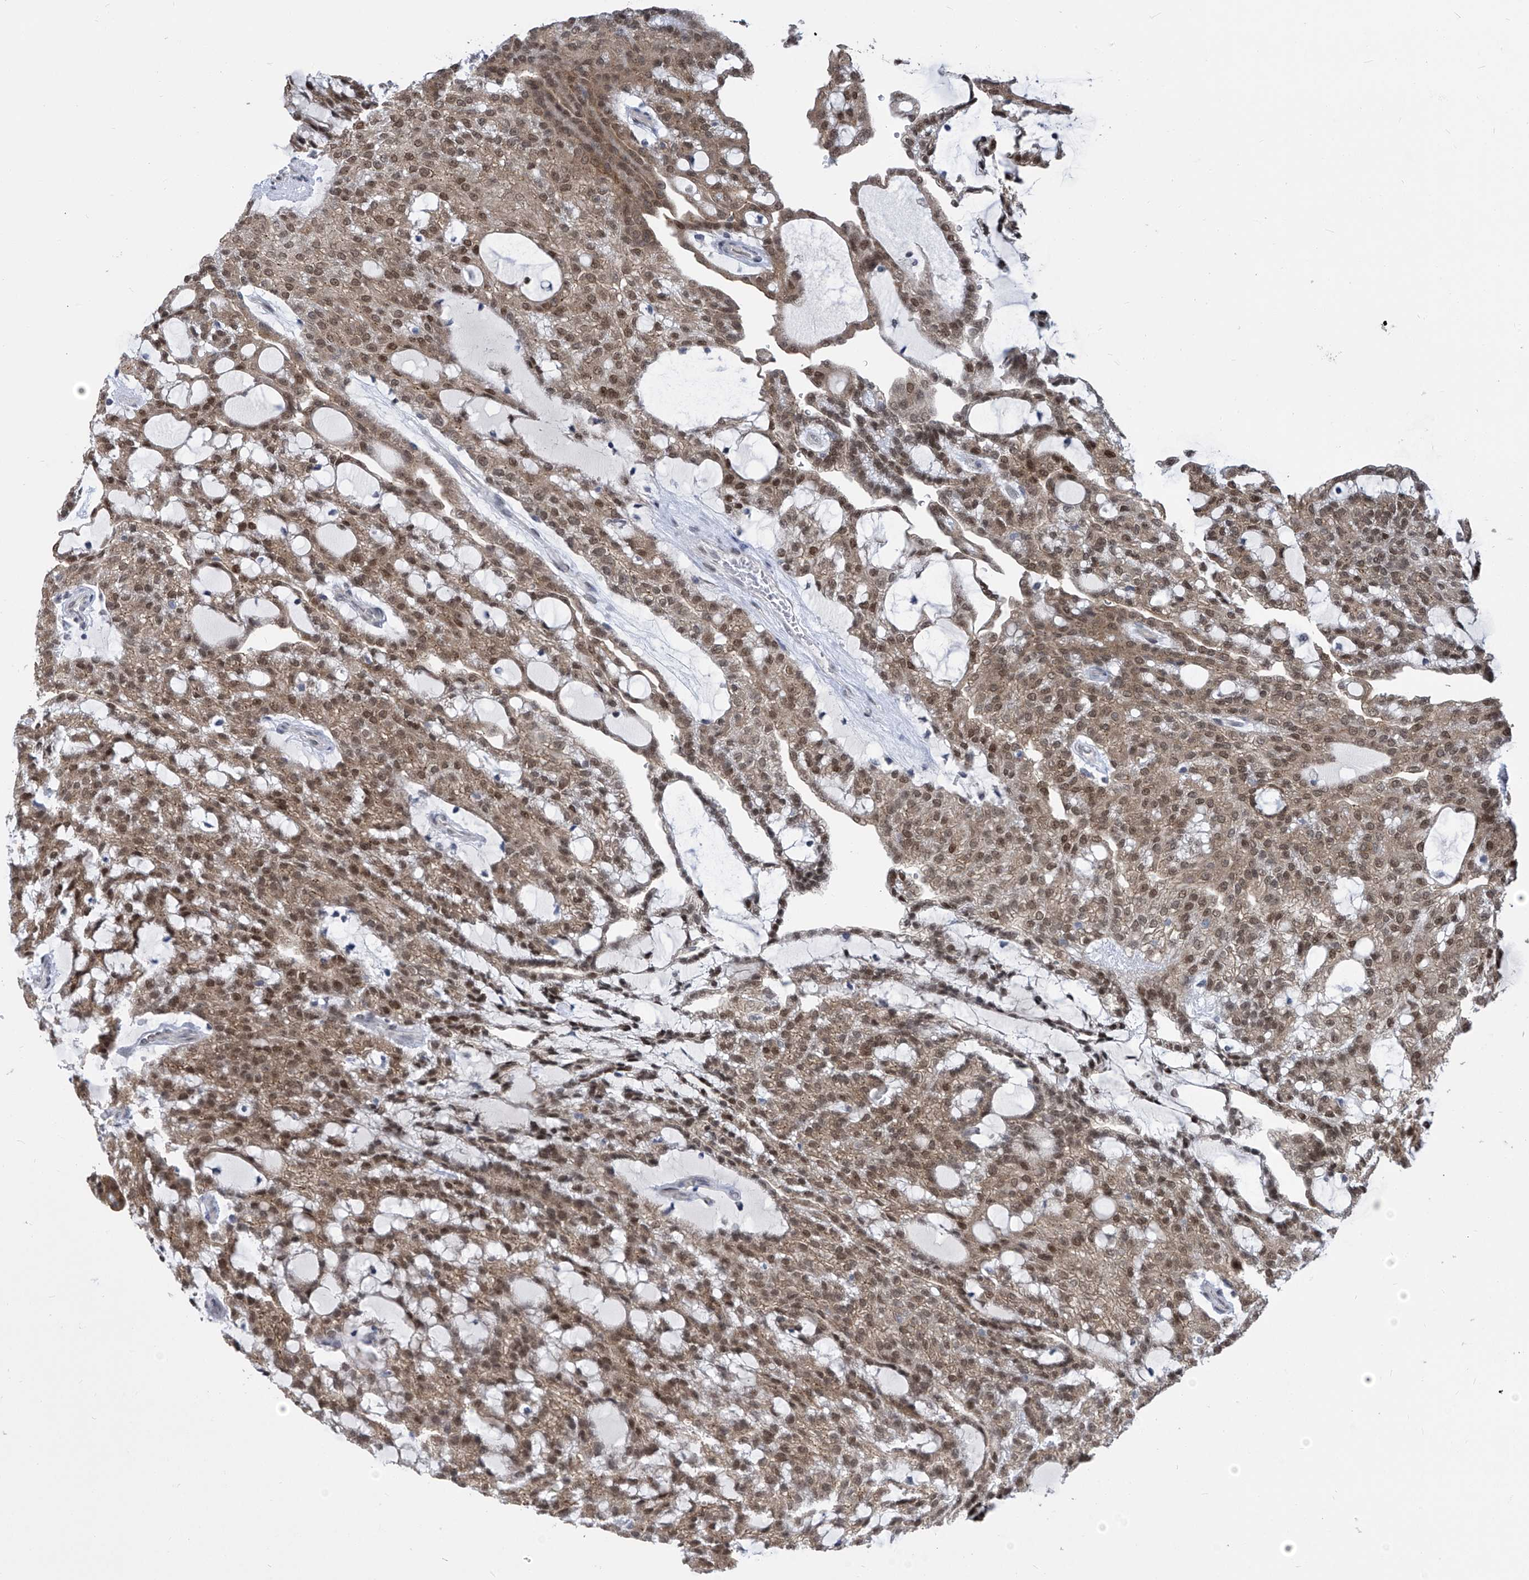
{"staining": {"intensity": "moderate", "quantity": ">75%", "location": "cytoplasmic/membranous,nuclear"}, "tissue": "renal cancer", "cell_type": "Tumor cells", "image_type": "cancer", "snomed": [{"axis": "morphology", "description": "Adenocarcinoma, NOS"}, {"axis": "topography", "description": "Kidney"}], "caption": "A photomicrograph of human renal adenocarcinoma stained for a protein exhibits moderate cytoplasmic/membranous and nuclear brown staining in tumor cells.", "gene": "CETN2", "patient": {"sex": "male", "age": 63}}